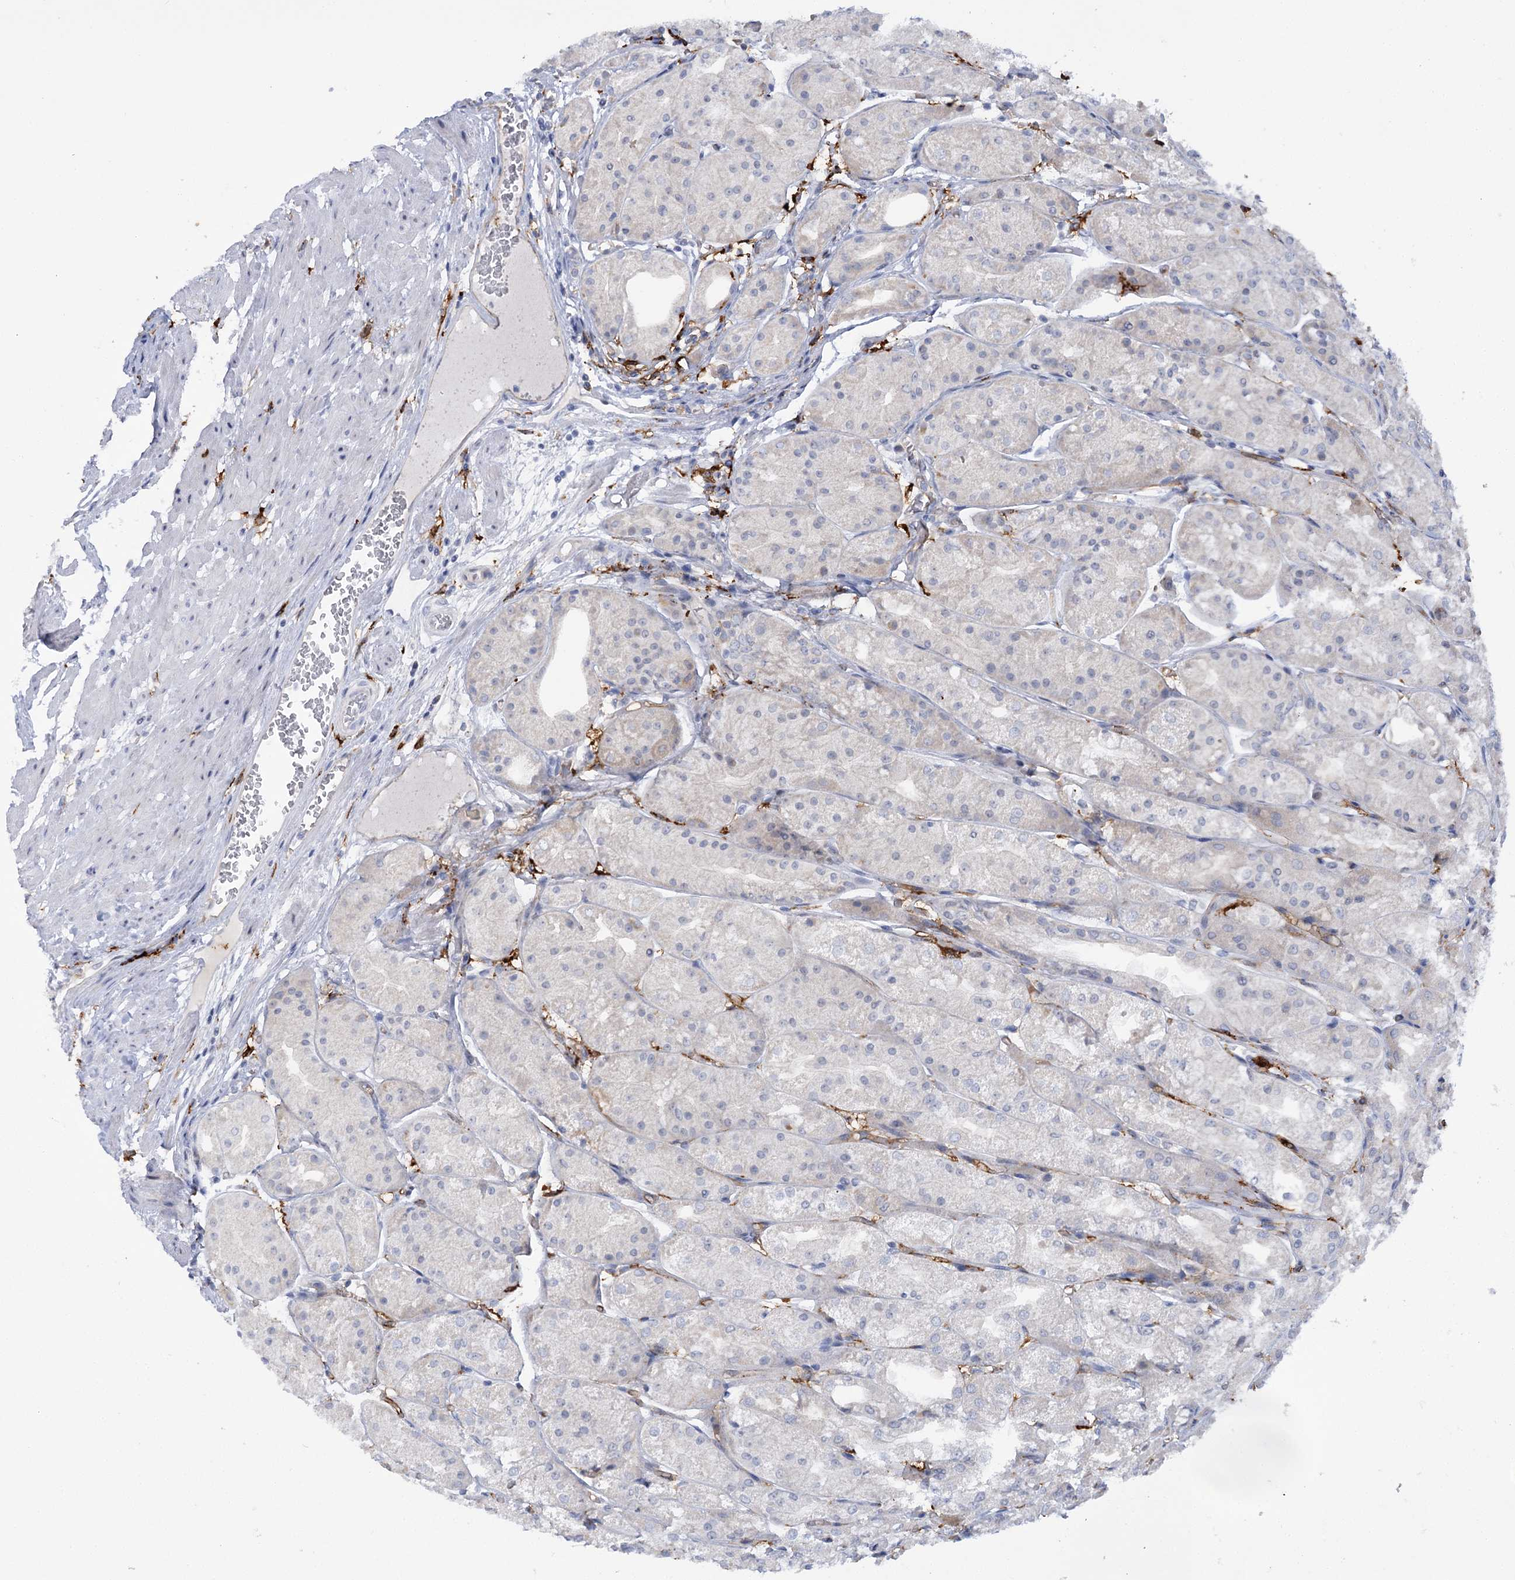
{"staining": {"intensity": "weak", "quantity": "<25%", "location": "cytoplasmic/membranous"}, "tissue": "stomach", "cell_type": "Glandular cells", "image_type": "normal", "snomed": [{"axis": "morphology", "description": "Normal tissue, NOS"}, {"axis": "topography", "description": "Stomach, upper"}], "caption": "Protein analysis of normal stomach exhibits no significant positivity in glandular cells. Brightfield microscopy of immunohistochemistry (IHC) stained with DAB (brown) and hematoxylin (blue), captured at high magnification.", "gene": "PIWIL4", "patient": {"sex": "male", "age": 72}}